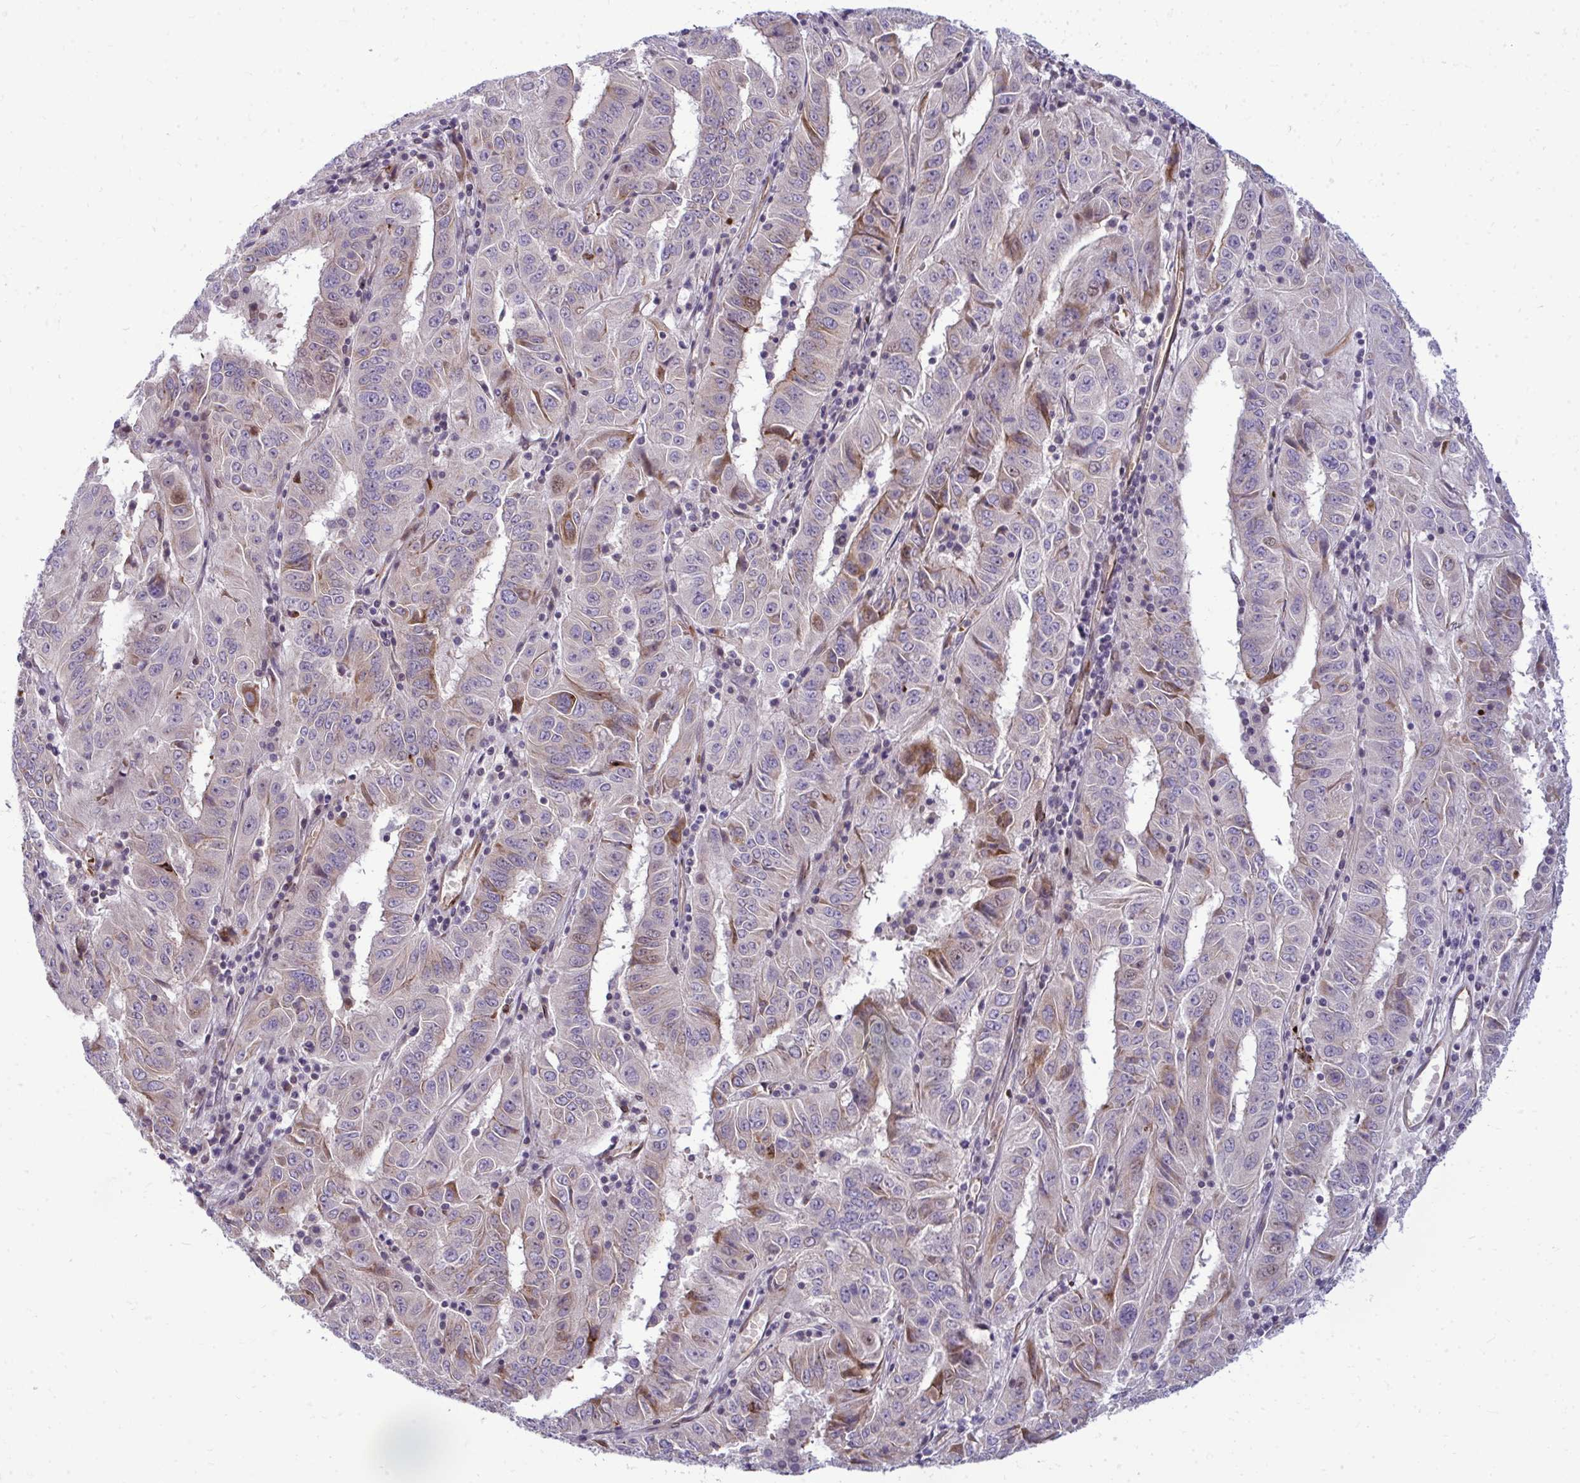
{"staining": {"intensity": "moderate", "quantity": "<25%", "location": "cytoplasmic/membranous"}, "tissue": "pancreatic cancer", "cell_type": "Tumor cells", "image_type": "cancer", "snomed": [{"axis": "morphology", "description": "Adenocarcinoma, NOS"}, {"axis": "topography", "description": "Pancreas"}], "caption": "High-magnification brightfield microscopy of pancreatic cancer stained with DAB (brown) and counterstained with hematoxylin (blue). tumor cells exhibit moderate cytoplasmic/membranous positivity is present in approximately<25% of cells.", "gene": "SLC14A1", "patient": {"sex": "male", "age": 63}}